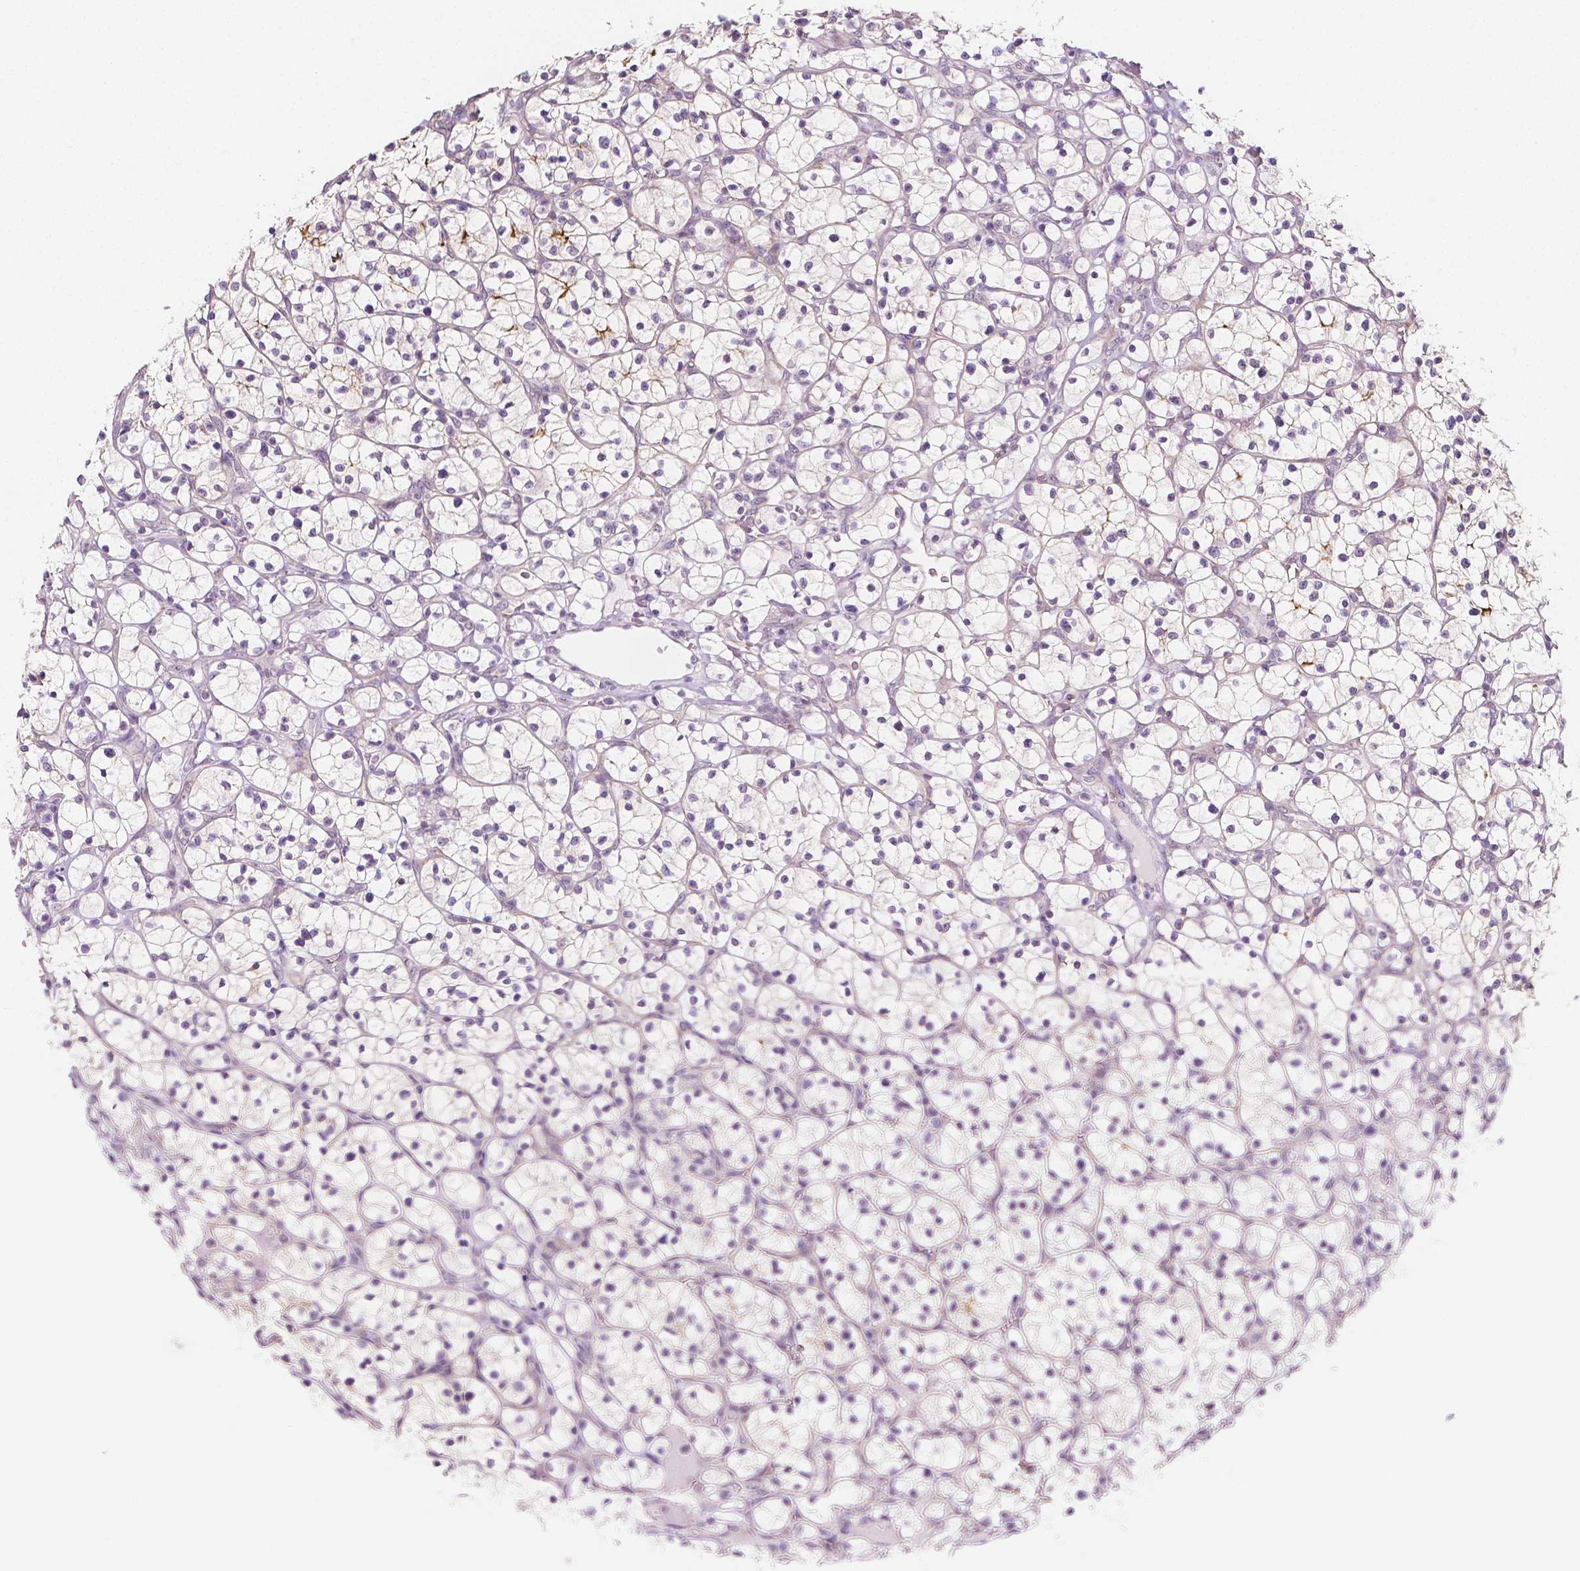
{"staining": {"intensity": "negative", "quantity": "none", "location": "none"}, "tissue": "renal cancer", "cell_type": "Tumor cells", "image_type": "cancer", "snomed": [{"axis": "morphology", "description": "Adenocarcinoma, NOS"}, {"axis": "topography", "description": "Kidney"}], "caption": "A histopathology image of renal cancer stained for a protein shows no brown staining in tumor cells. Brightfield microscopy of IHC stained with DAB (brown) and hematoxylin (blue), captured at high magnification.", "gene": "C1orf167", "patient": {"sex": "female", "age": 64}}